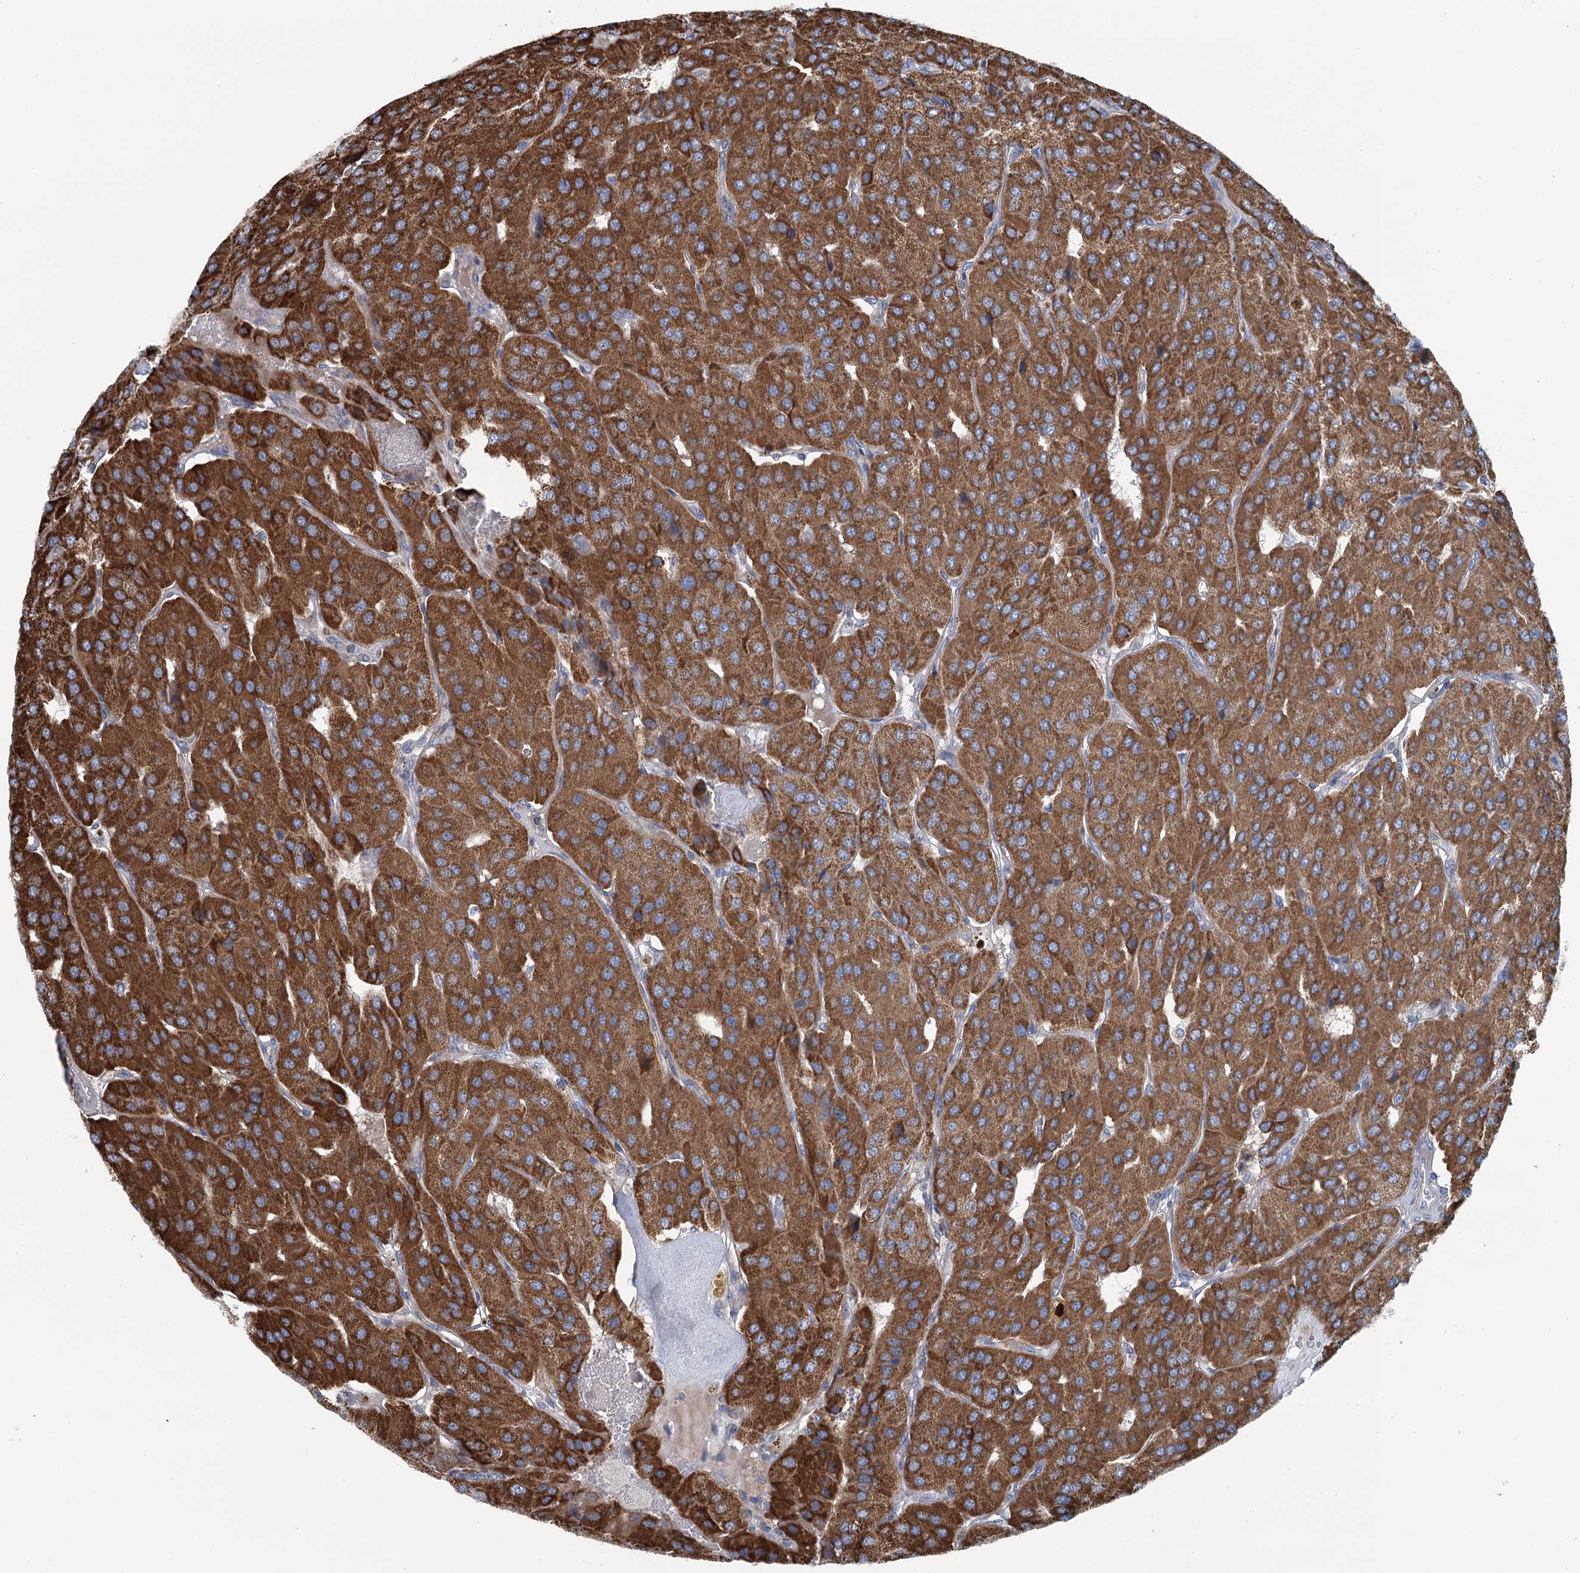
{"staining": {"intensity": "strong", "quantity": ">75%", "location": "cytoplasmic/membranous"}, "tissue": "parathyroid gland", "cell_type": "Glandular cells", "image_type": "normal", "snomed": [{"axis": "morphology", "description": "Normal tissue, NOS"}, {"axis": "morphology", "description": "Adenoma, NOS"}, {"axis": "topography", "description": "Parathyroid gland"}], "caption": "A high amount of strong cytoplasmic/membranous expression is present in approximately >75% of glandular cells in normal parathyroid gland.", "gene": "MARK2", "patient": {"sex": "female", "age": 86}}